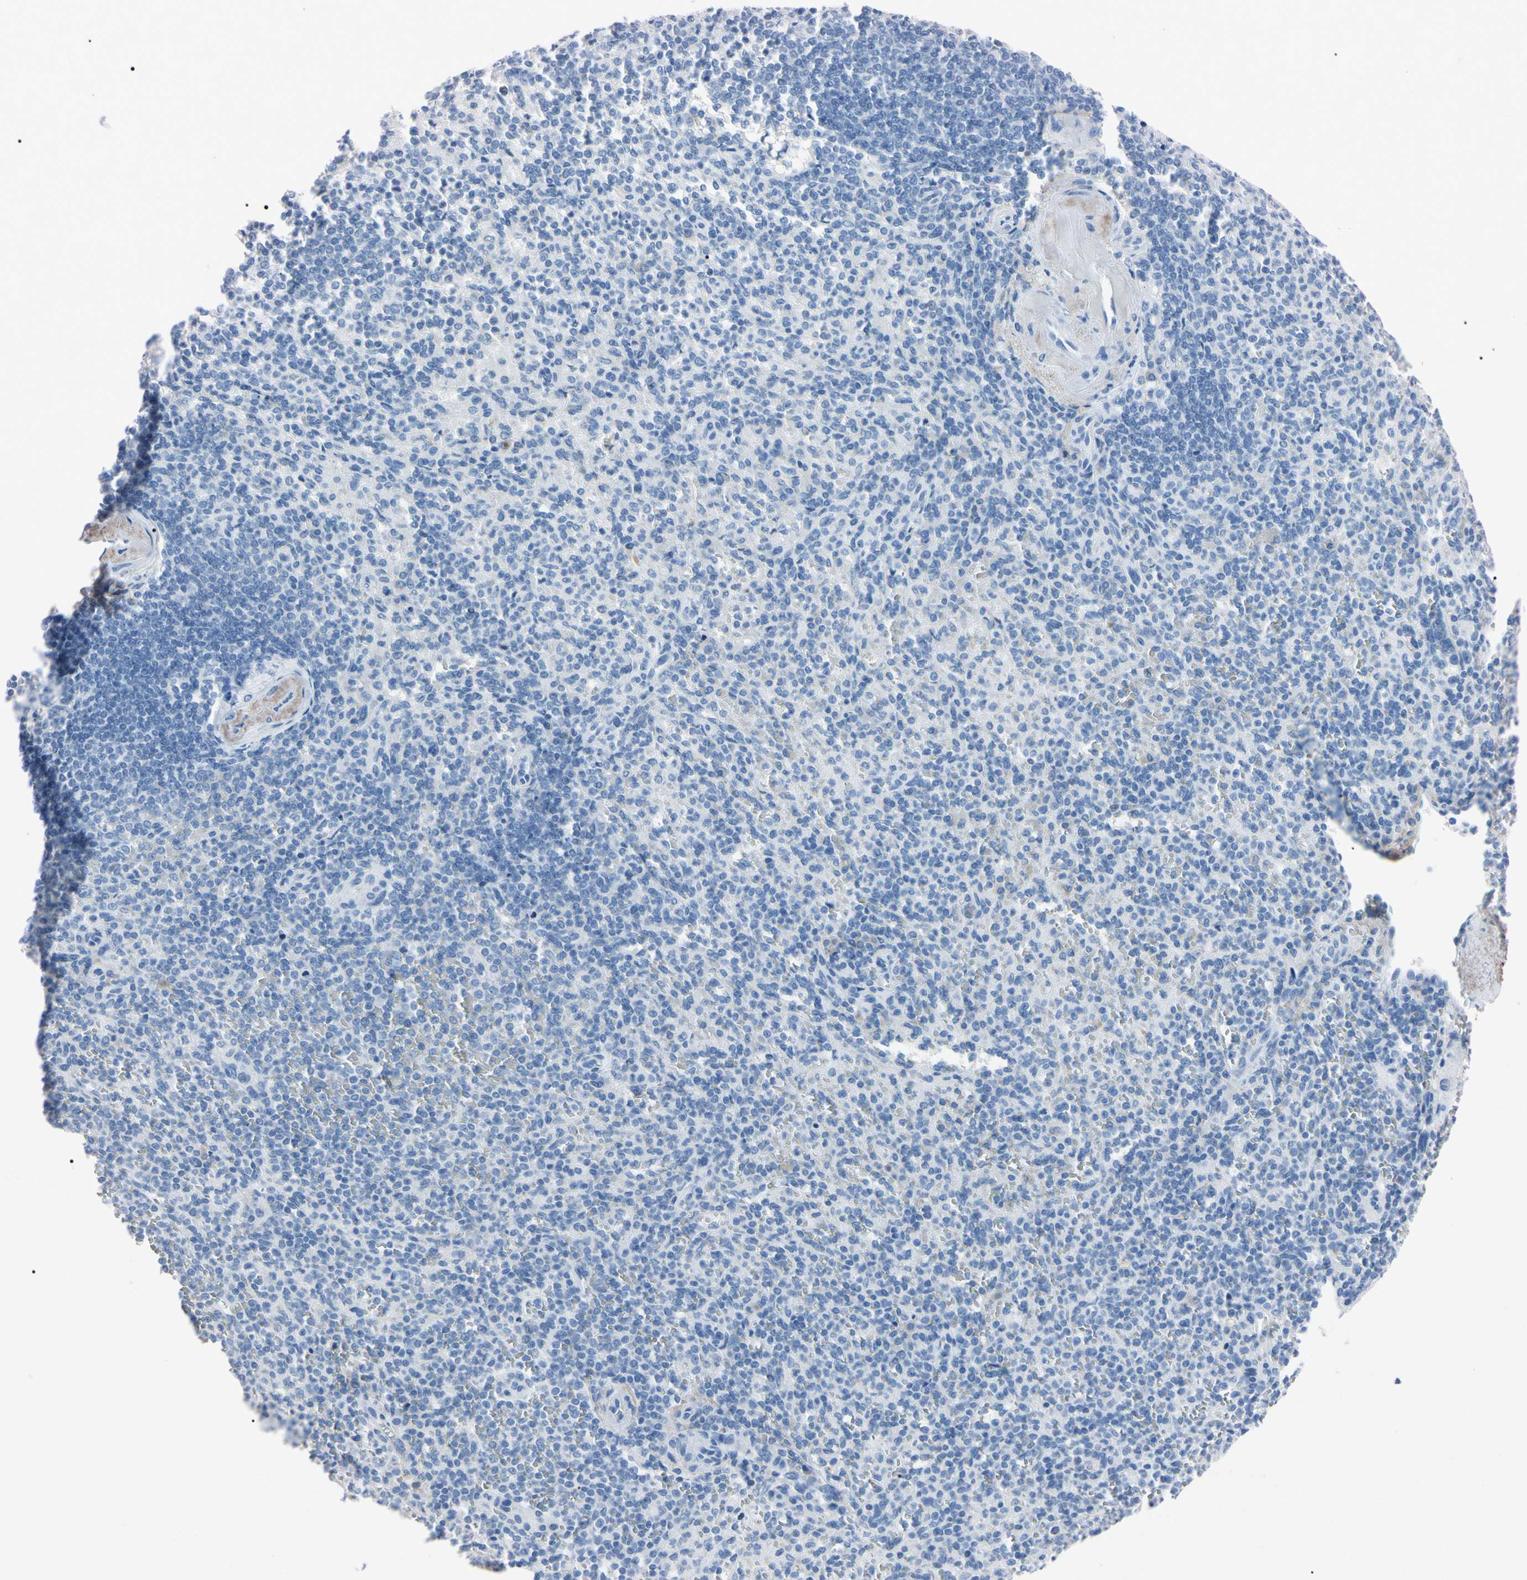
{"staining": {"intensity": "negative", "quantity": "none", "location": "none"}, "tissue": "spleen", "cell_type": "Cells in red pulp", "image_type": "normal", "snomed": [{"axis": "morphology", "description": "Normal tissue, NOS"}, {"axis": "topography", "description": "Spleen"}], "caption": "High power microscopy image of an IHC histopathology image of normal spleen, revealing no significant positivity in cells in red pulp.", "gene": "ELN", "patient": {"sex": "female", "age": 74}}